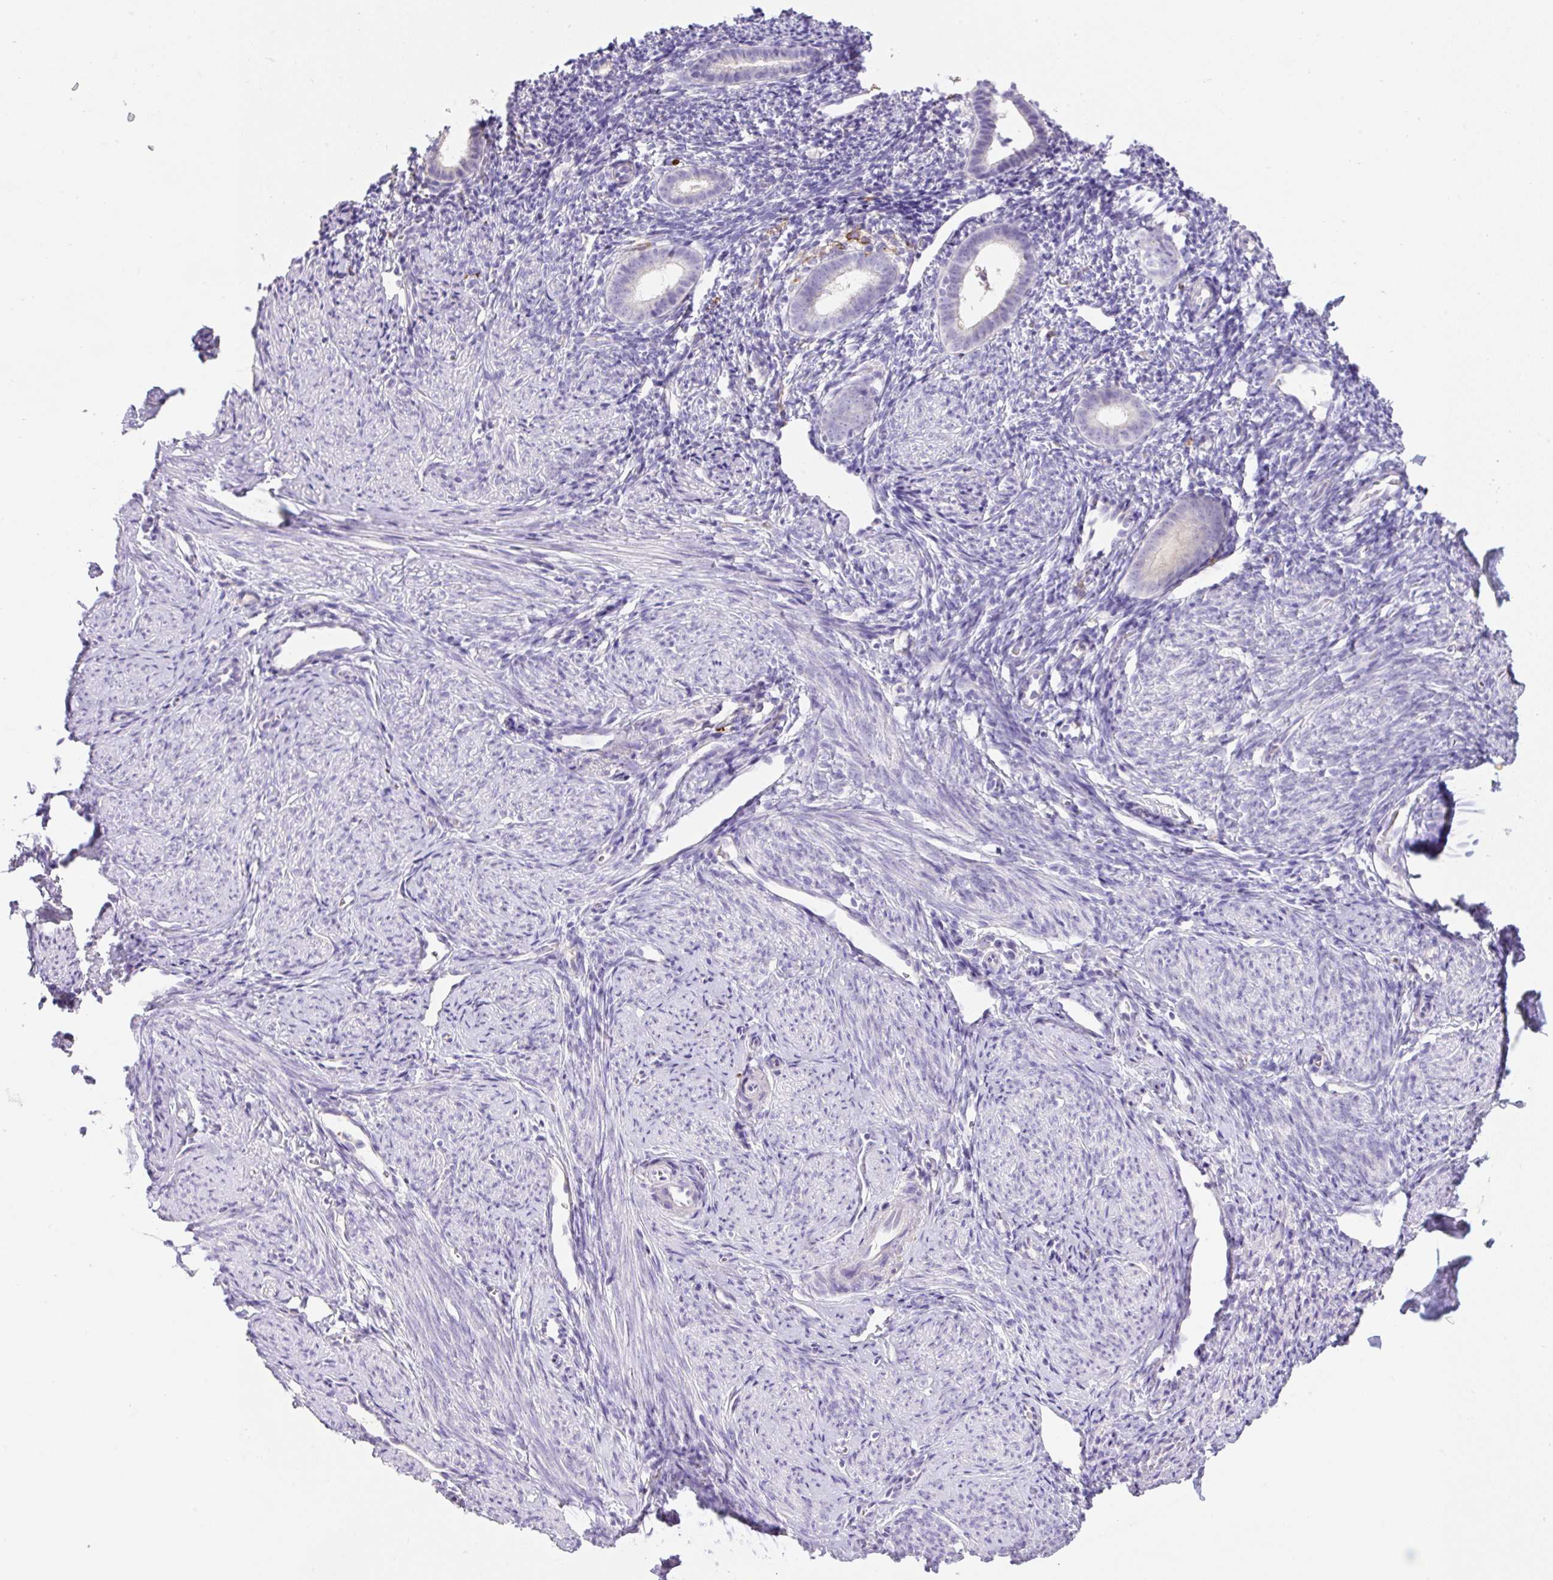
{"staining": {"intensity": "moderate", "quantity": "<25%", "location": "cytoplasmic/membranous"}, "tissue": "endometrium", "cell_type": "Cells in endometrial stroma", "image_type": "normal", "snomed": [{"axis": "morphology", "description": "Normal tissue, NOS"}, {"axis": "topography", "description": "Endometrium"}], "caption": "Endometrium was stained to show a protein in brown. There is low levels of moderate cytoplasmic/membranous staining in about <25% of cells in endometrial stroma. (IHC, brightfield microscopy, high magnification).", "gene": "TDRD15", "patient": {"sex": "female", "age": 39}}